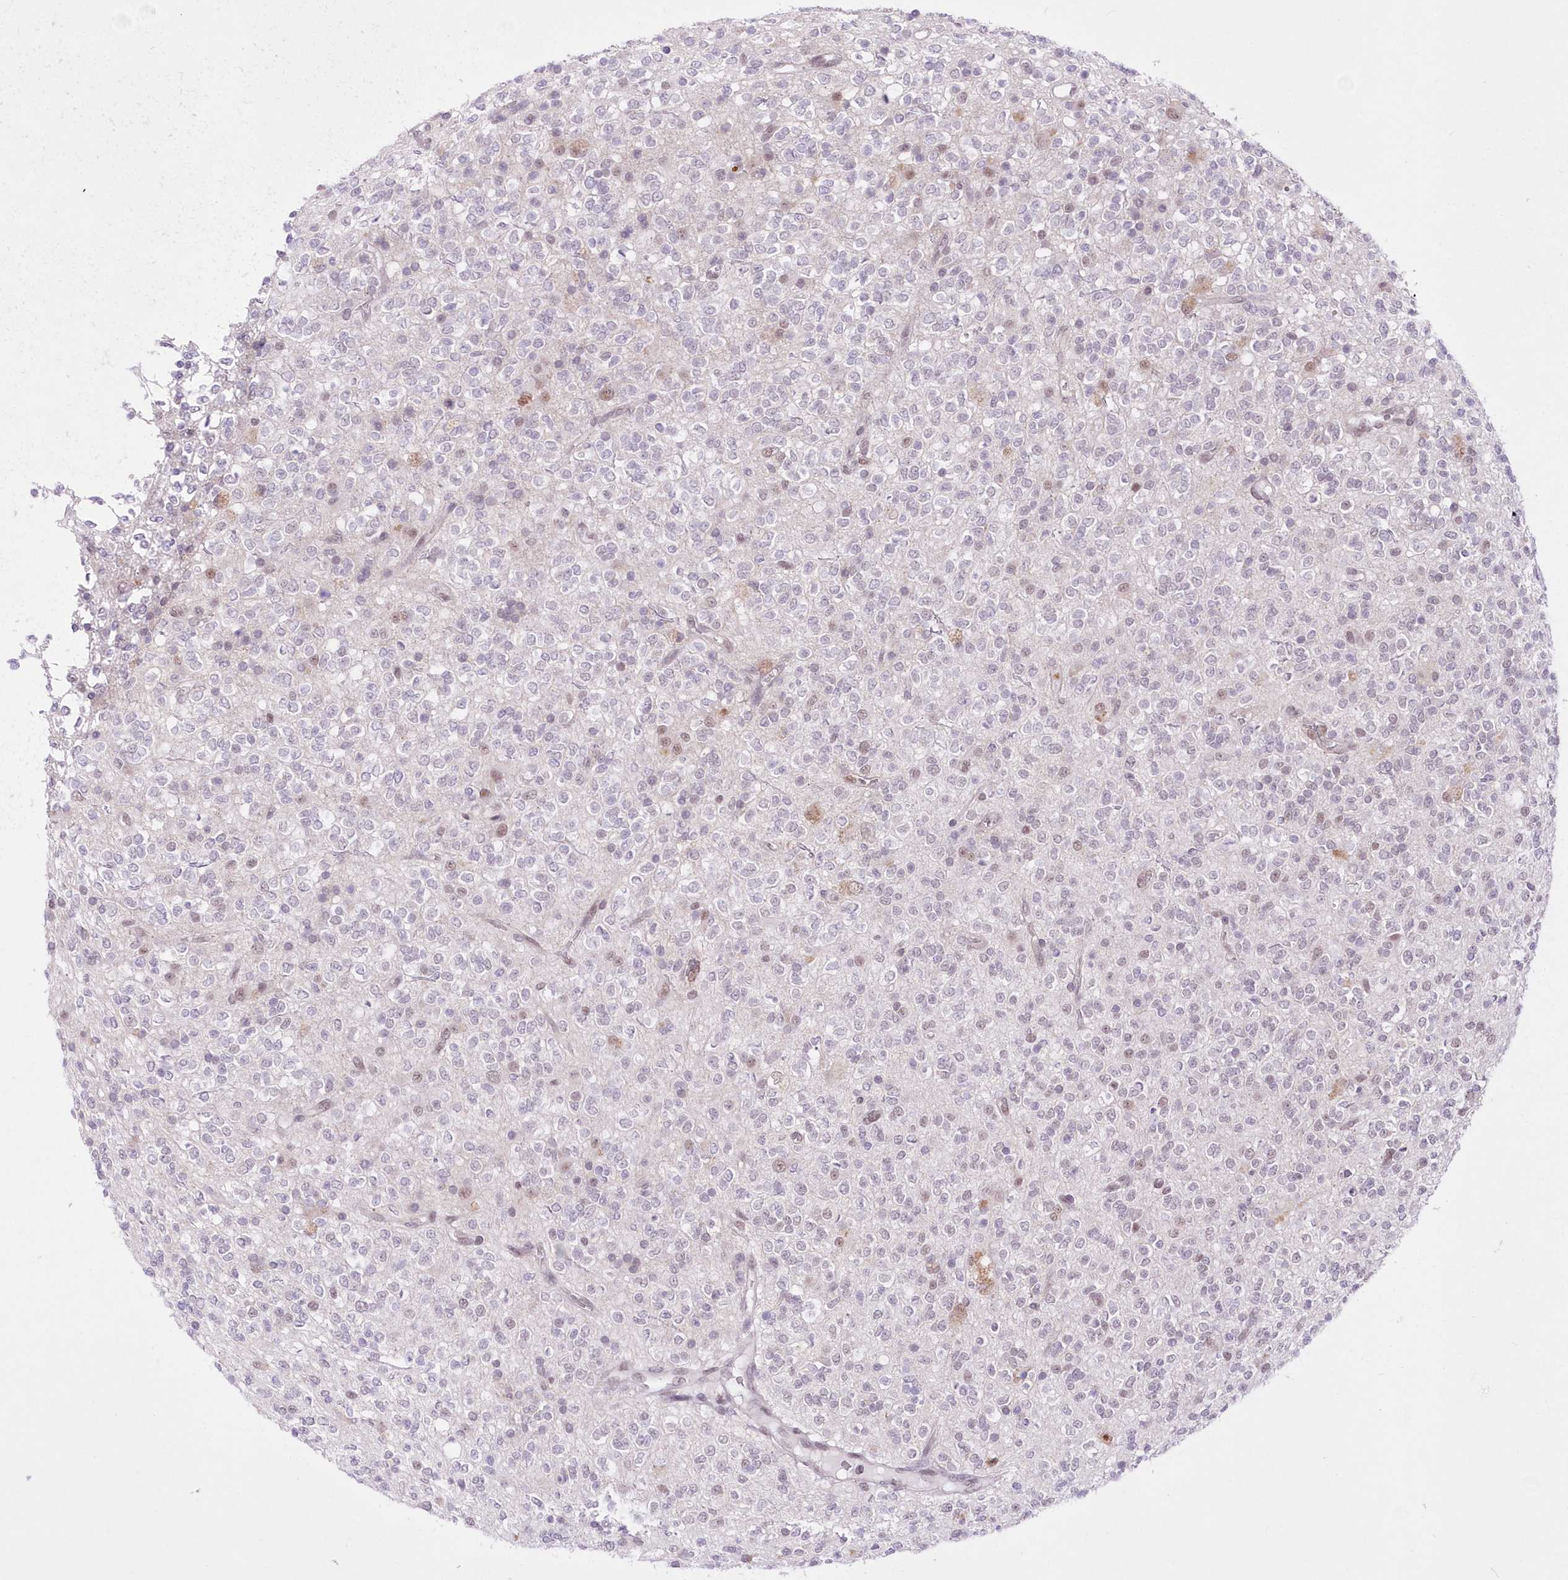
{"staining": {"intensity": "weak", "quantity": "<25%", "location": "nuclear"}, "tissue": "glioma", "cell_type": "Tumor cells", "image_type": "cancer", "snomed": [{"axis": "morphology", "description": "Glioma, malignant, High grade"}, {"axis": "topography", "description": "Brain"}], "caption": "An image of glioma stained for a protein displays no brown staining in tumor cells. (Stains: DAB (3,3'-diaminobenzidine) IHC with hematoxylin counter stain, Microscopy: brightfield microscopy at high magnification).", "gene": "NSUN2", "patient": {"sex": "male", "age": 34}}